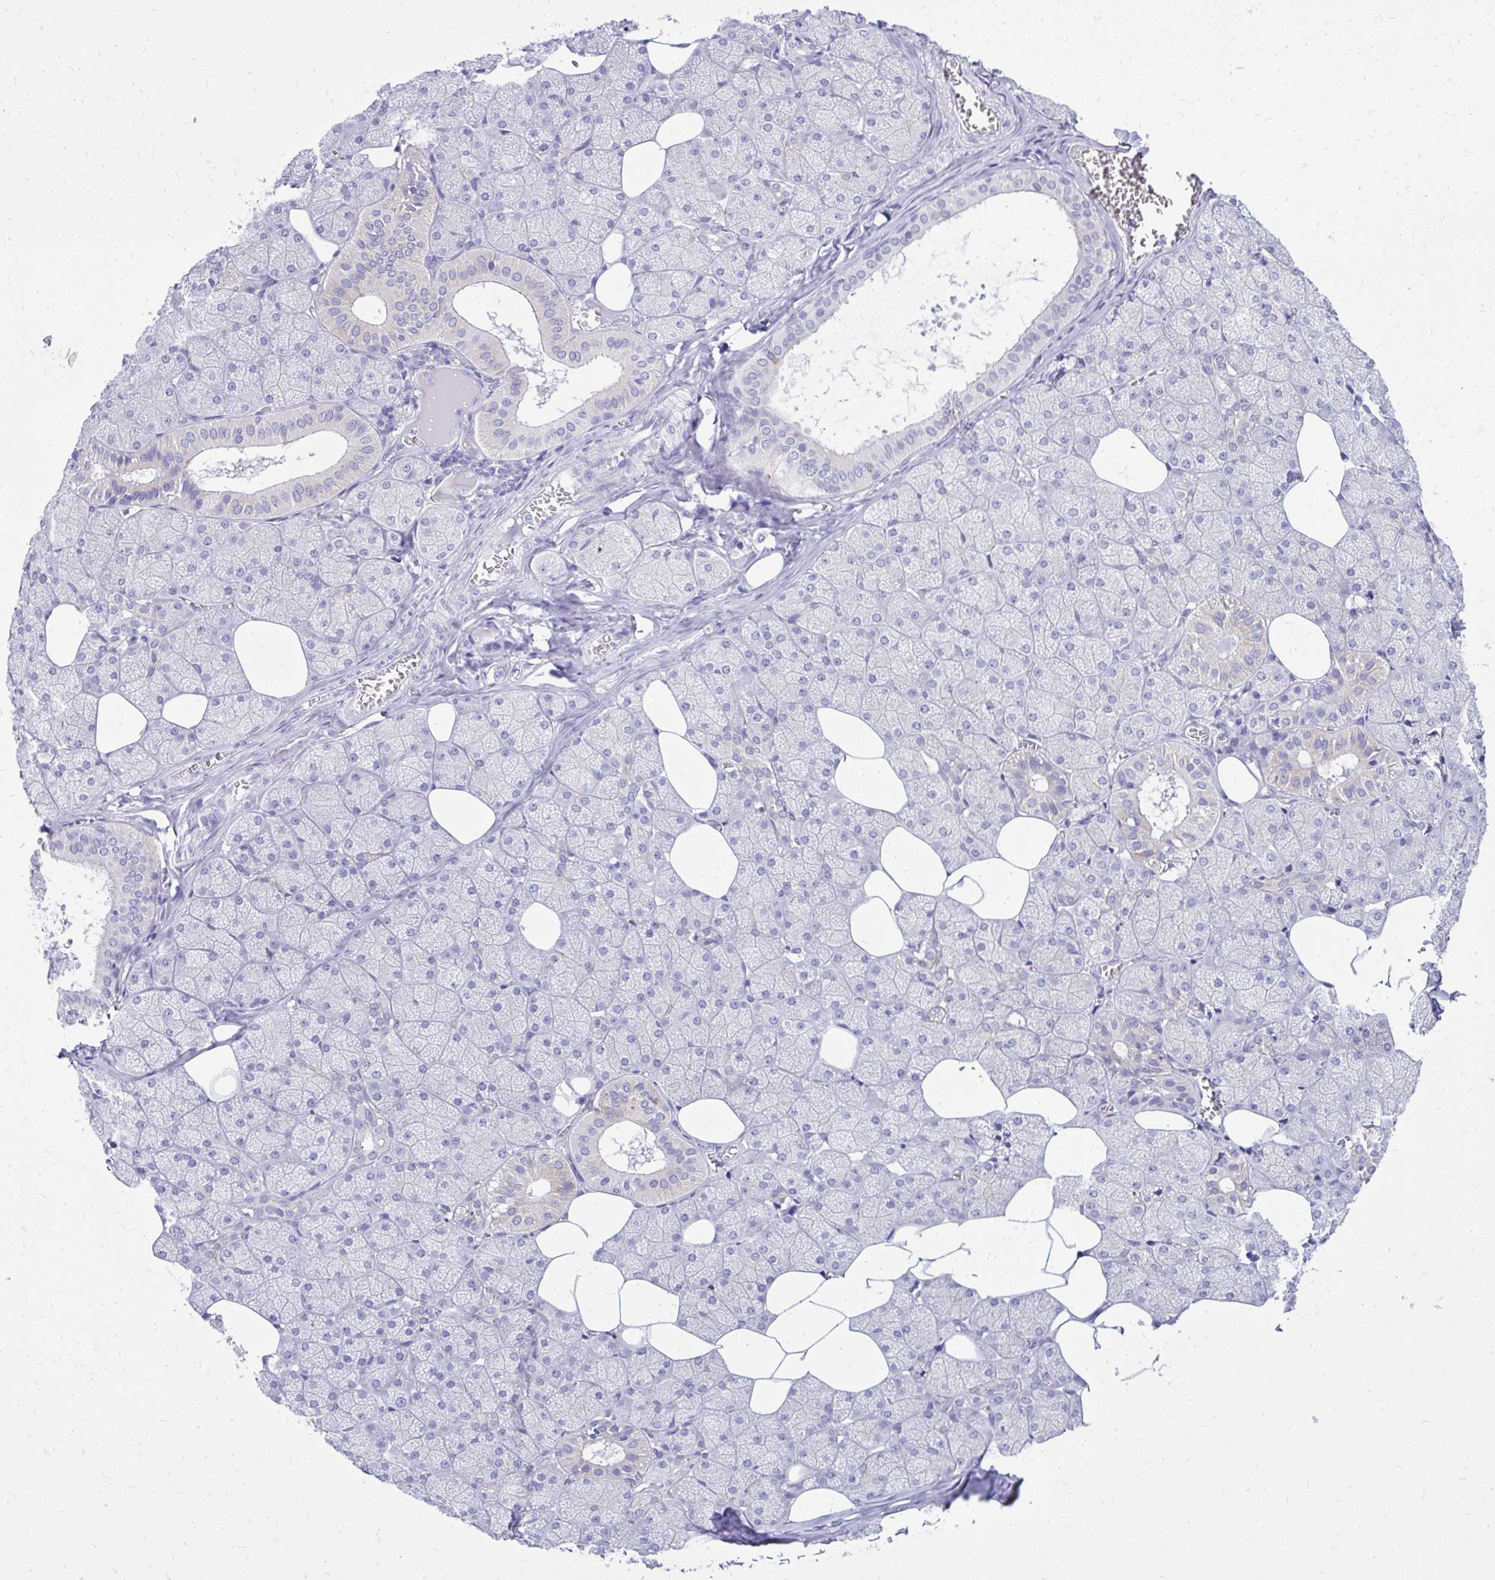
{"staining": {"intensity": "negative", "quantity": "none", "location": "none"}, "tissue": "salivary gland", "cell_type": "Glandular cells", "image_type": "normal", "snomed": [{"axis": "morphology", "description": "Normal tissue, NOS"}, {"axis": "topography", "description": "Salivary gland"}, {"axis": "topography", "description": "Peripheral nerve tissue"}], "caption": "Immunohistochemical staining of normal human salivary gland reveals no significant staining in glandular cells. The staining is performed using DAB (3,3'-diaminobenzidine) brown chromogen with nuclei counter-stained in using hematoxylin.", "gene": "NNMT", "patient": {"sex": "male", "age": 38}}